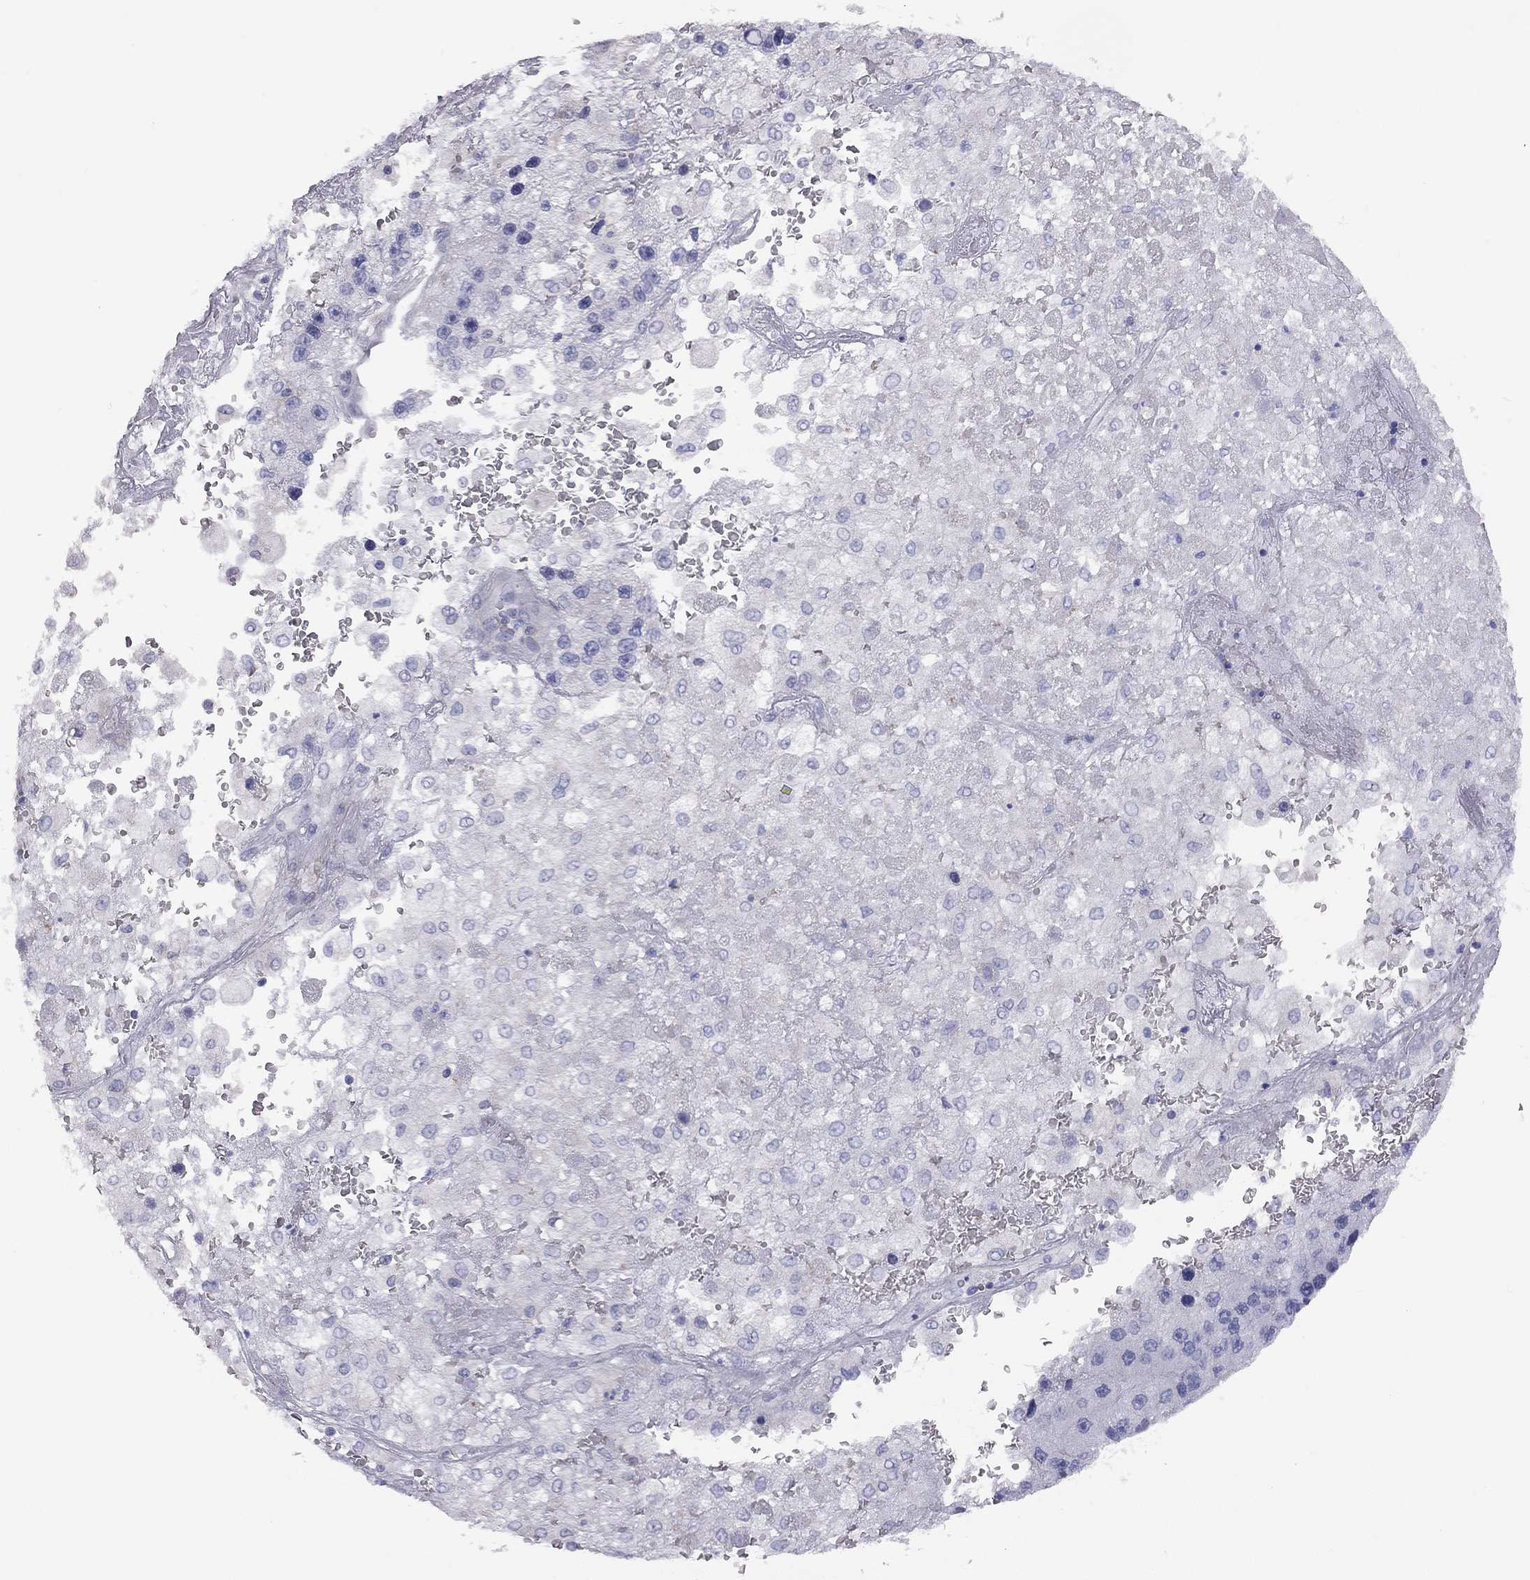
{"staining": {"intensity": "negative", "quantity": "none", "location": "none"}, "tissue": "liver cancer", "cell_type": "Tumor cells", "image_type": "cancer", "snomed": [{"axis": "morphology", "description": "Carcinoma, Hepatocellular, NOS"}, {"axis": "topography", "description": "Liver"}], "caption": "IHC micrograph of neoplastic tissue: liver cancer (hepatocellular carcinoma) stained with DAB (3,3'-diaminobenzidine) reveals no significant protein staining in tumor cells.", "gene": "ADCYAP1", "patient": {"sex": "female", "age": 73}}